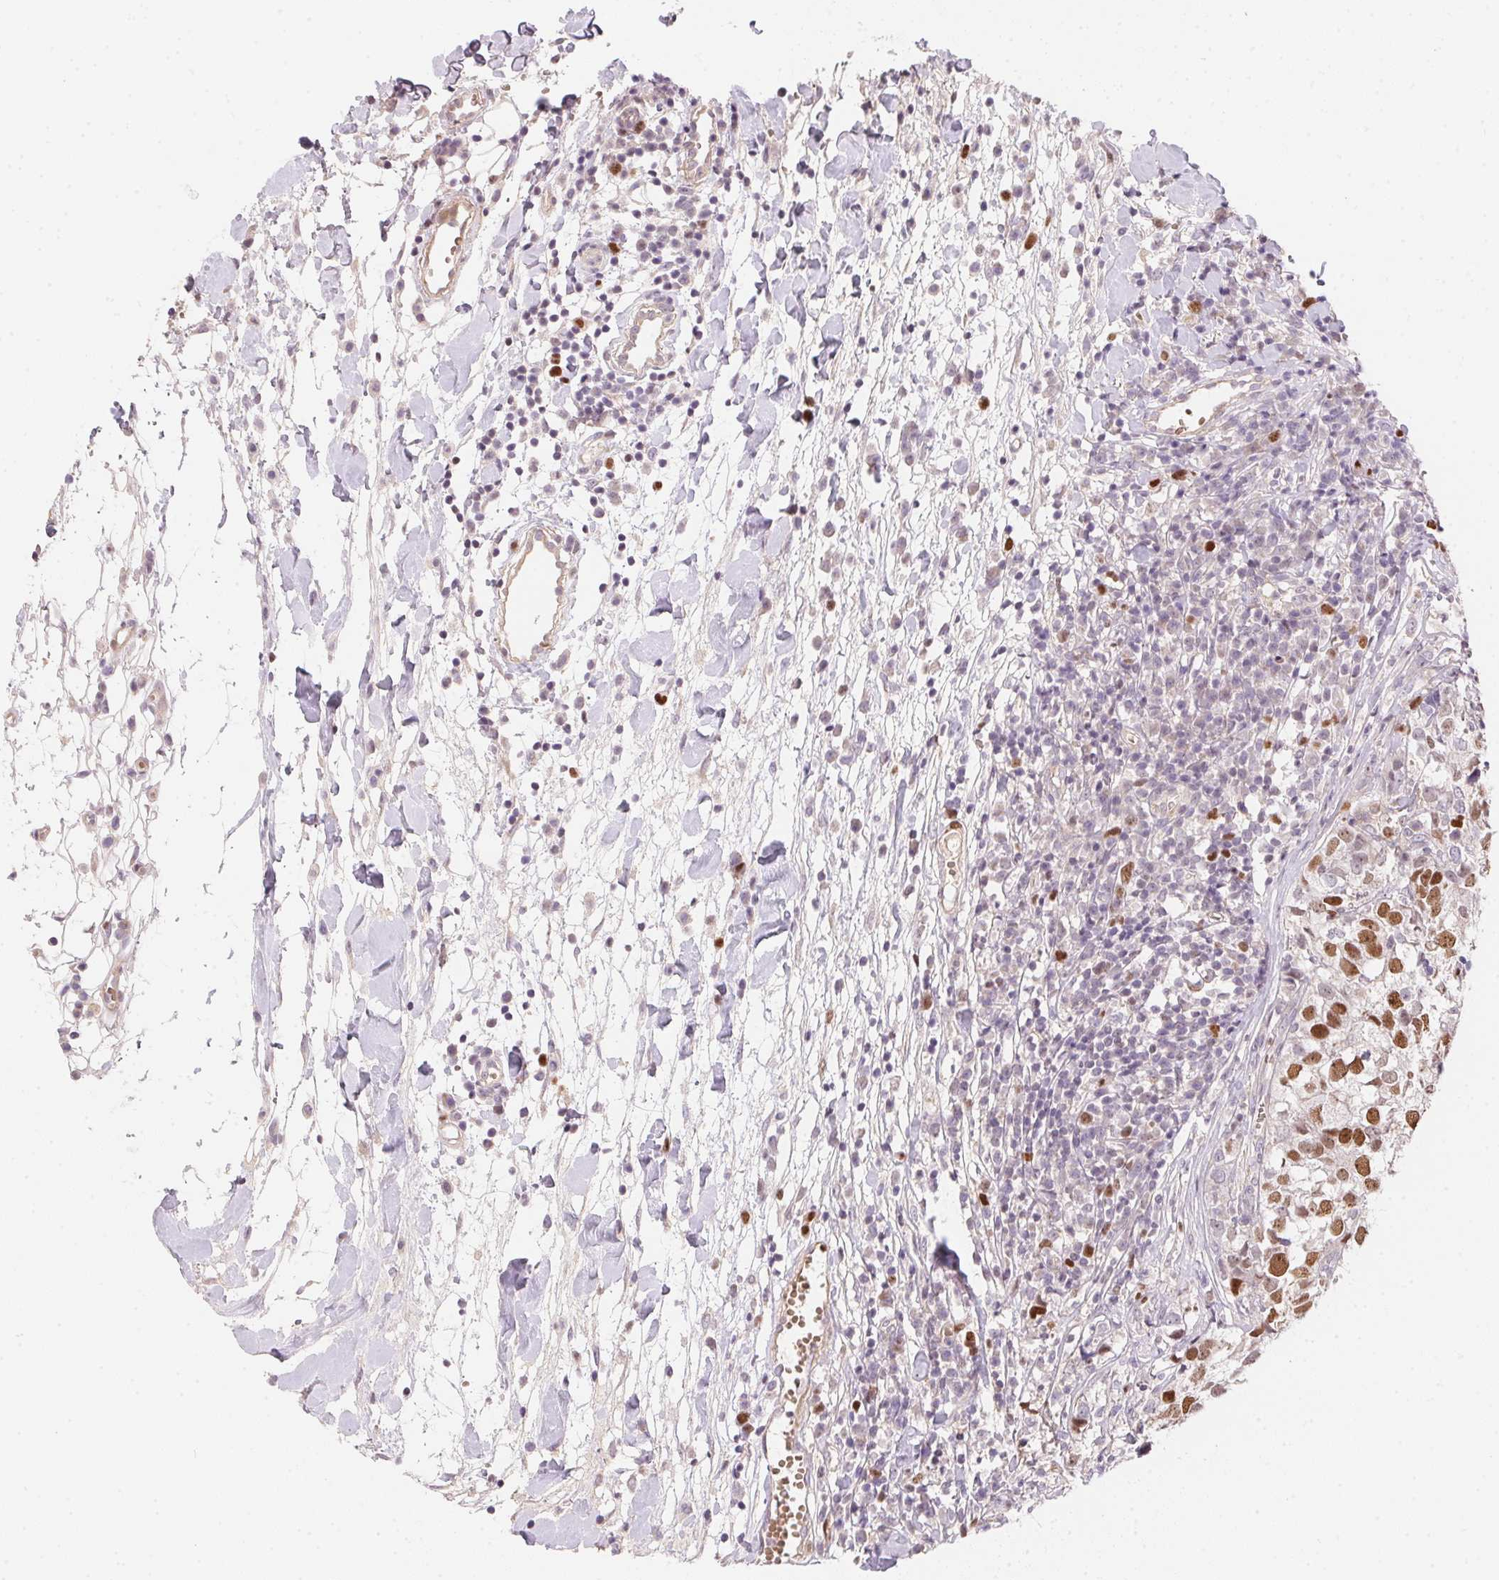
{"staining": {"intensity": "moderate", "quantity": "25%-75%", "location": "nuclear"}, "tissue": "breast cancer", "cell_type": "Tumor cells", "image_type": "cancer", "snomed": [{"axis": "morphology", "description": "Duct carcinoma"}, {"axis": "topography", "description": "Breast"}], "caption": "Breast invasive ductal carcinoma was stained to show a protein in brown. There is medium levels of moderate nuclear staining in approximately 25%-75% of tumor cells.", "gene": "HELLS", "patient": {"sex": "female", "age": 30}}